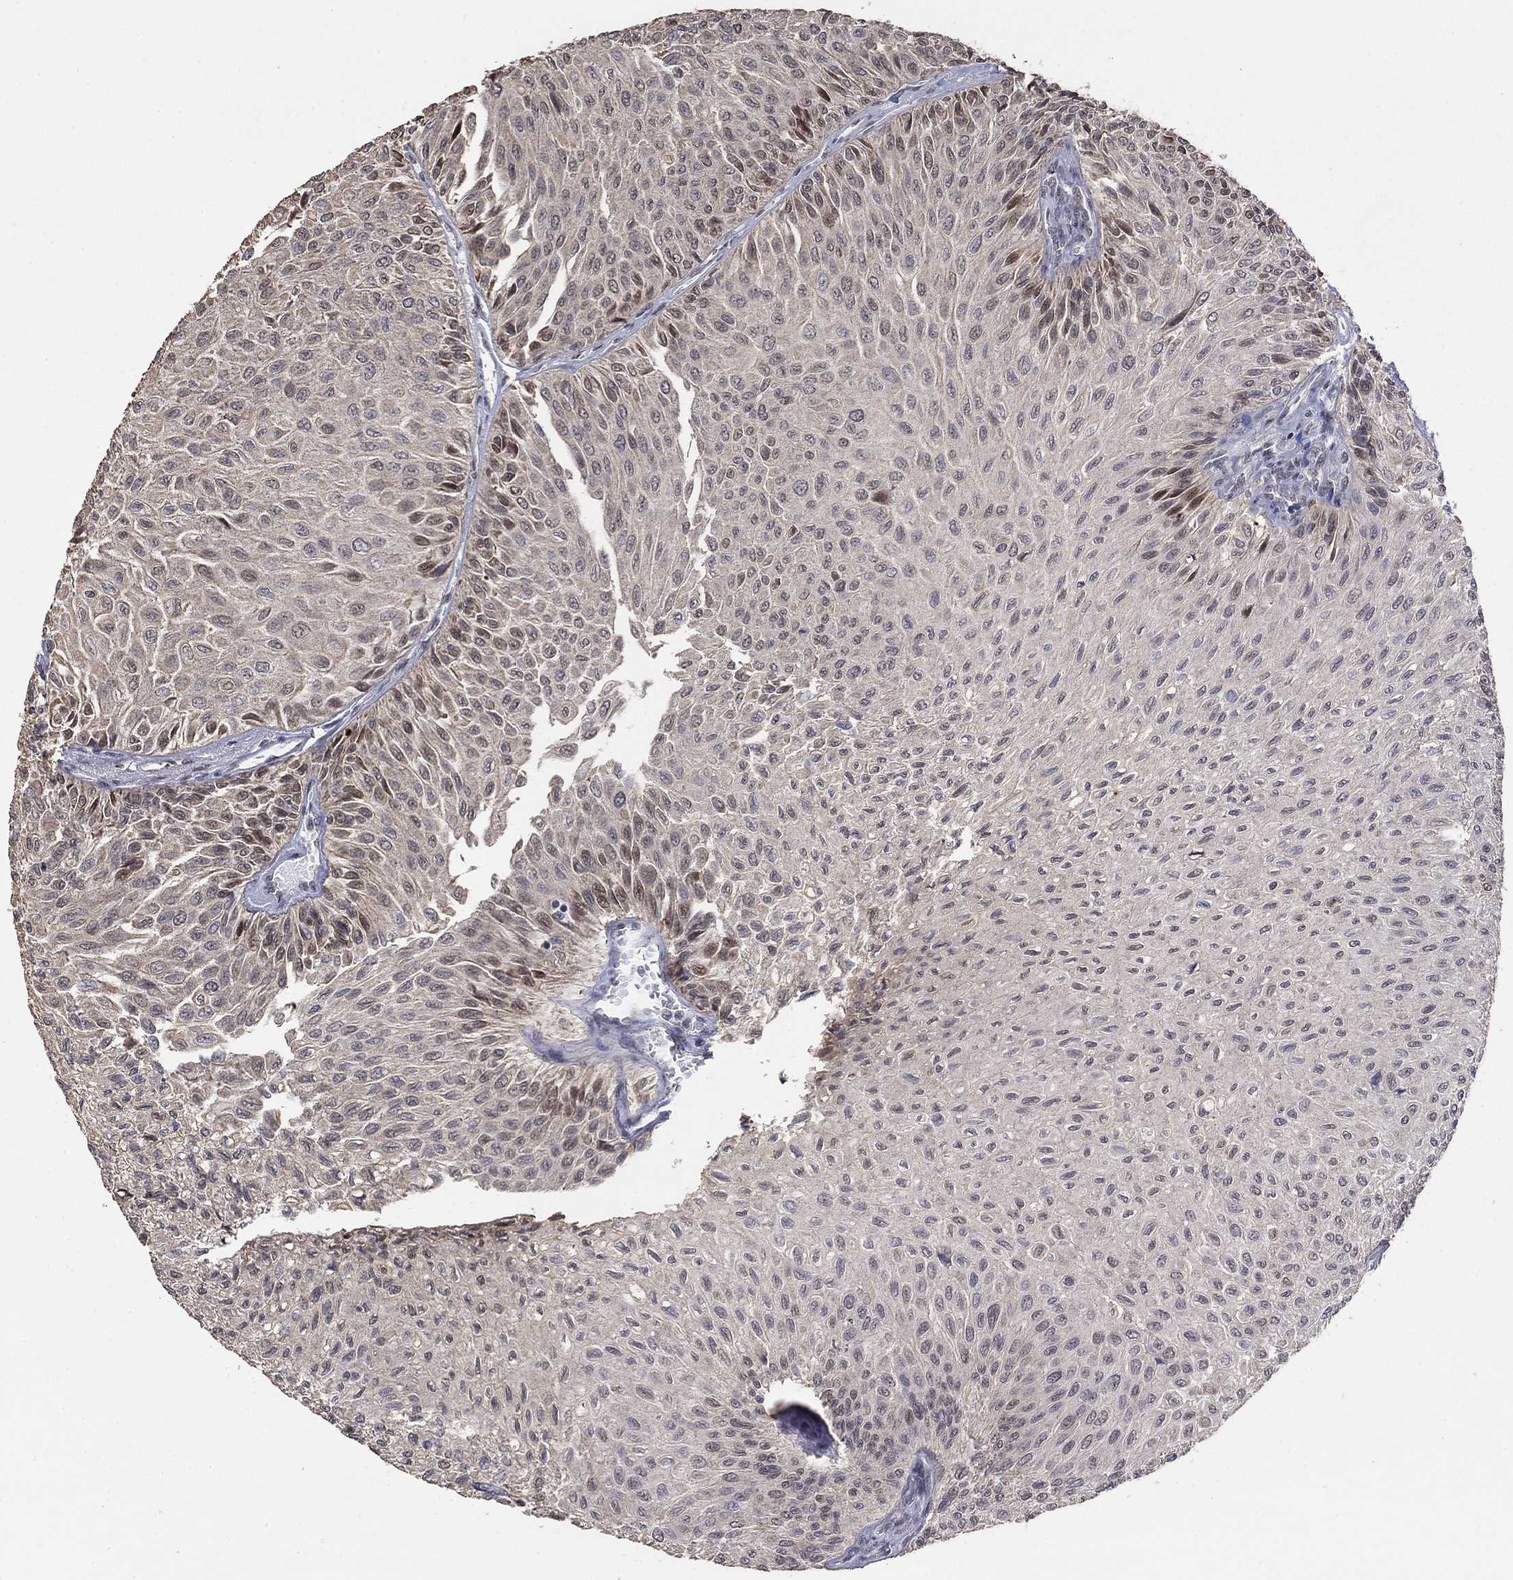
{"staining": {"intensity": "weak", "quantity": "<25%", "location": "nuclear"}, "tissue": "urothelial cancer", "cell_type": "Tumor cells", "image_type": "cancer", "snomed": [{"axis": "morphology", "description": "Urothelial carcinoma, Low grade"}, {"axis": "topography", "description": "Urinary bladder"}], "caption": "Tumor cells are negative for brown protein staining in low-grade urothelial carcinoma. (DAB (3,3'-diaminobenzidine) immunohistochemistry with hematoxylin counter stain).", "gene": "GRIA3", "patient": {"sex": "male", "age": 78}}